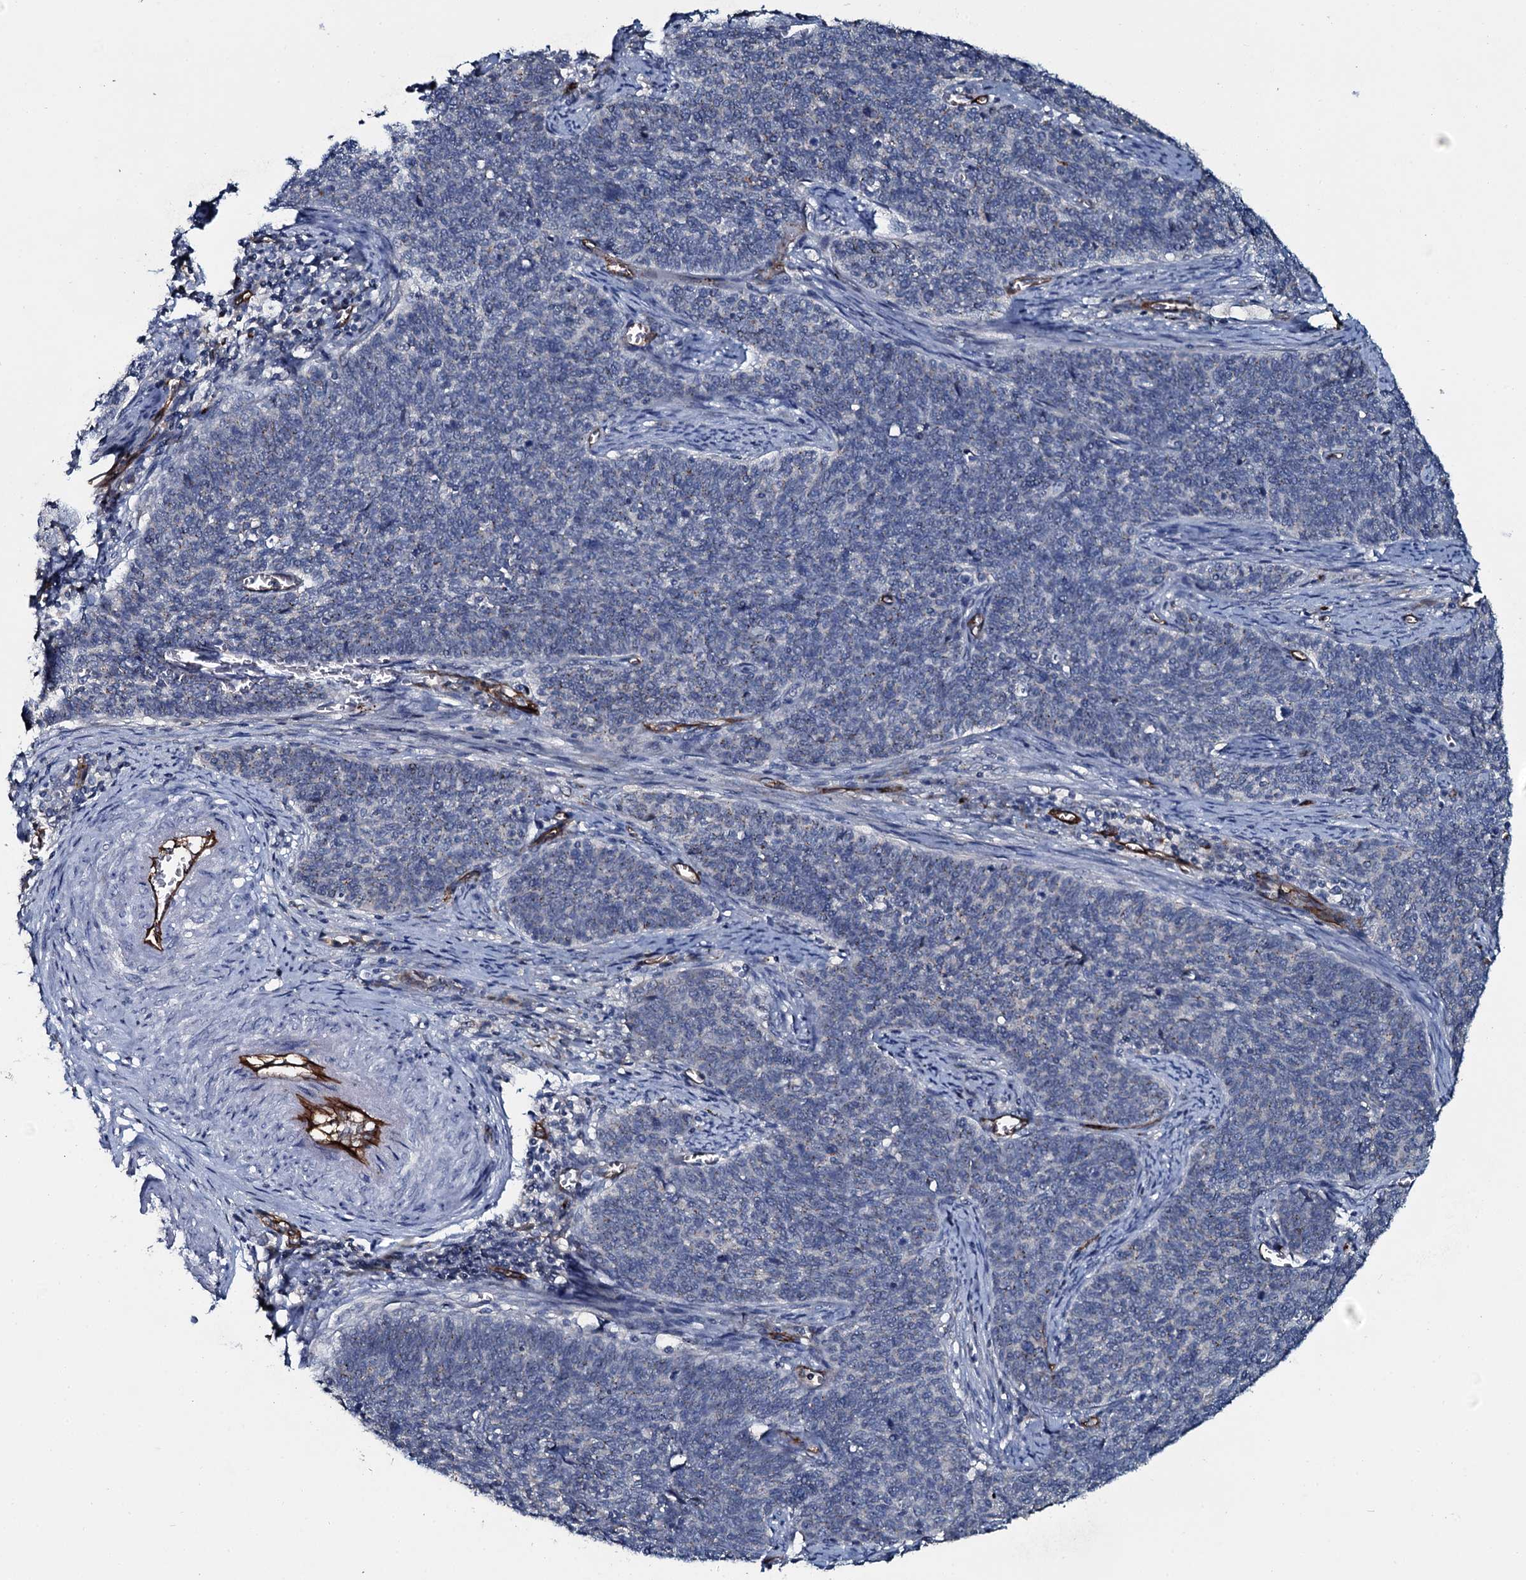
{"staining": {"intensity": "negative", "quantity": "none", "location": "none"}, "tissue": "cervical cancer", "cell_type": "Tumor cells", "image_type": "cancer", "snomed": [{"axis": "morphology", "description": "Squamous cell carcinoma, NOS"}, {"axis": "topography", "description": "Cervix"}], "caption": "Tumor cells show no significant protein staining in cervical squamous cell carcinoma. (DAB (3,3'-diaminobenzidine) immunohistochemistry (IHC) visualized using brightfield microscopy, high magnification).", "gene": "CLEC14A", "patient": {"sex": "female", "age": 39}}